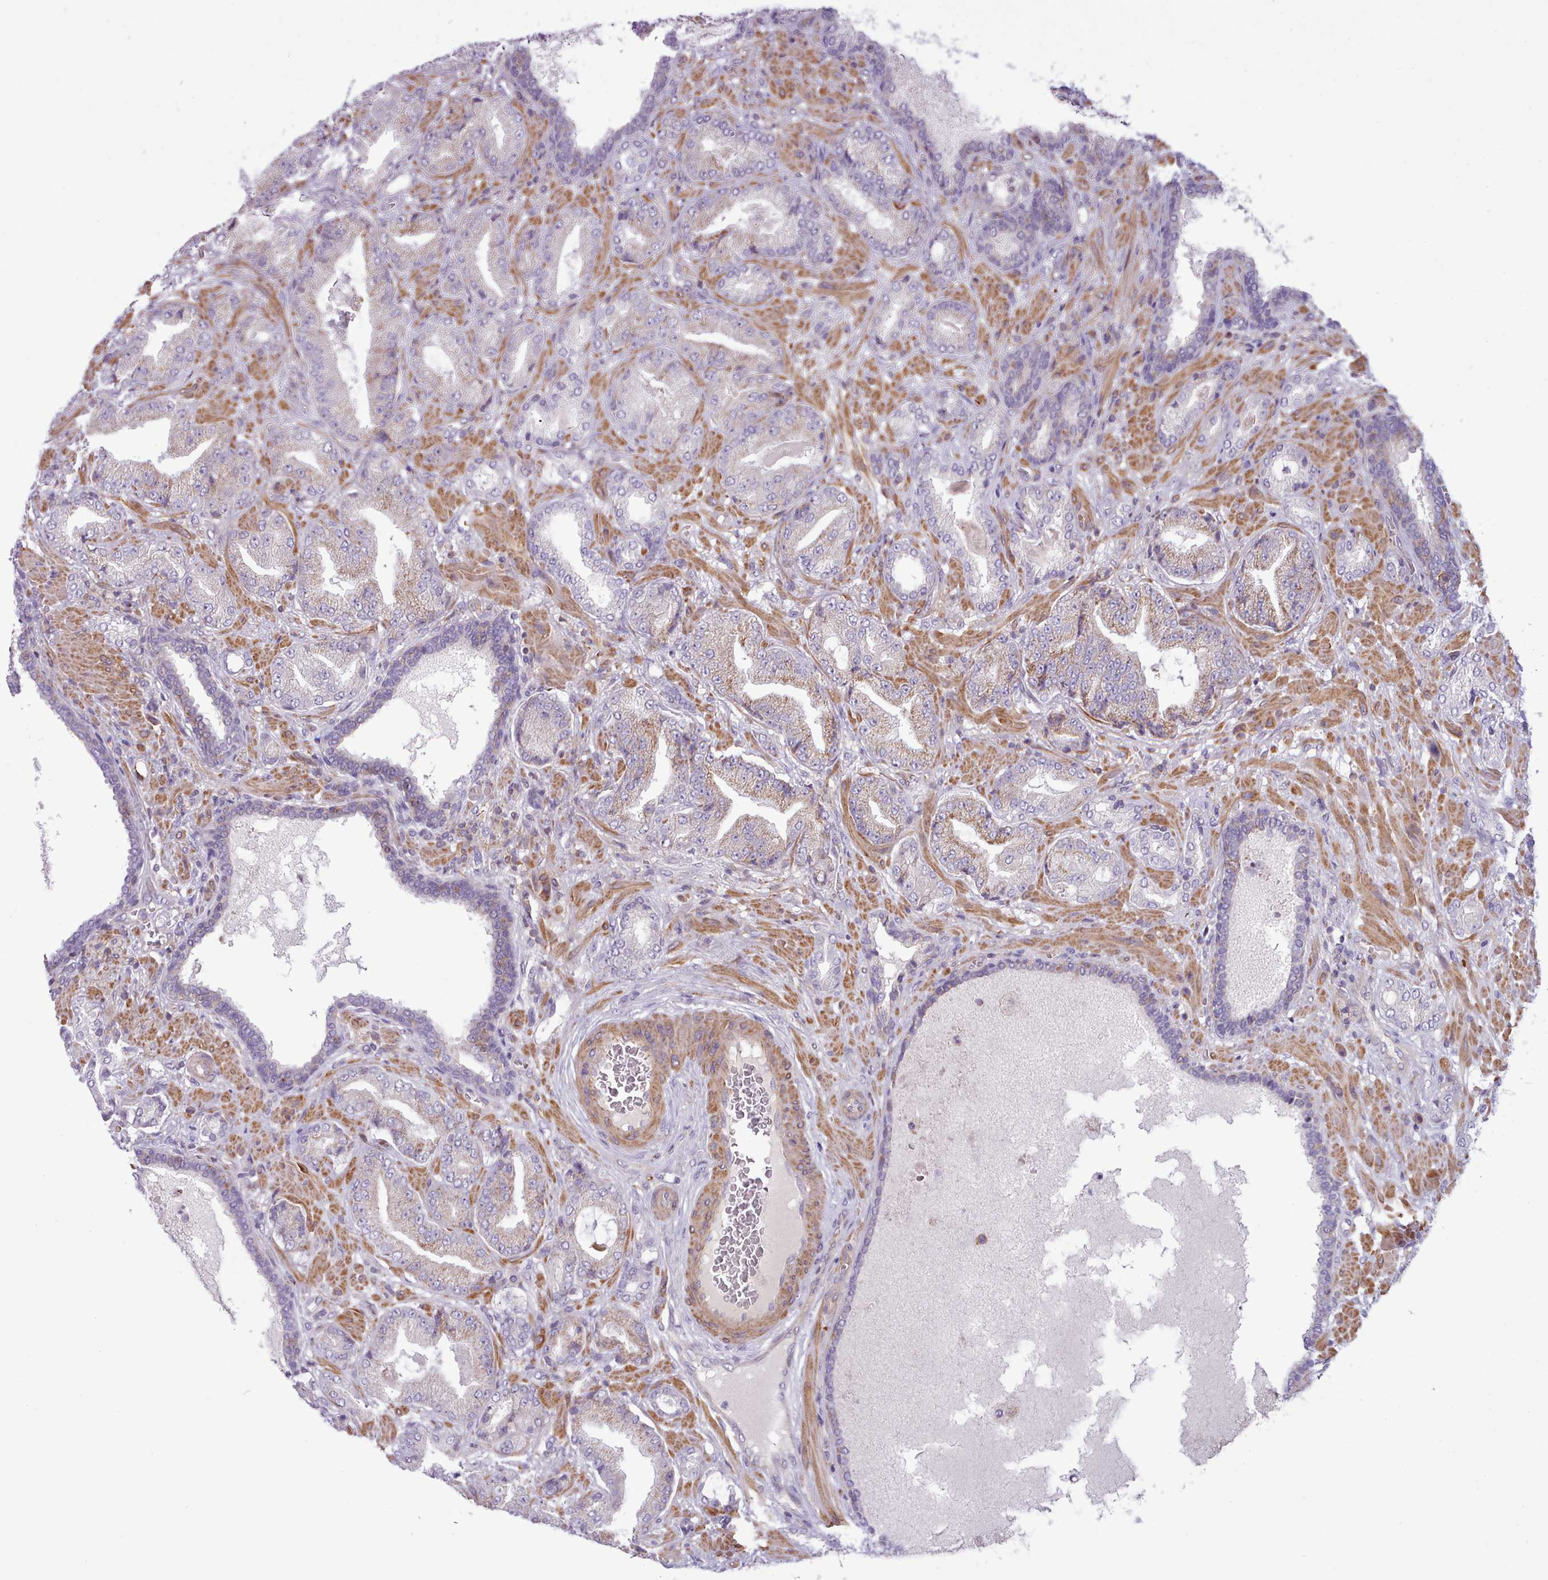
{"staining": {"intensity": "negative", "quantity": "none", "location": "none"}, "tissue": "prostate cancer", "cell_type": "Tumor cells", "image_type": "cancer", "snomed": [{"axis": "morphology", "description": "Adenocarcinoma, High grade"}, {"axis": "topography", "description": "Prostate"}], "caption": "IHC photomicrograph of high-grade adenocarcinoma (prostate) stained for a protein (brown), which exhibits no staining in tumor cells.", "gene": "TENT4B", "patient": {"sex": "male", "age": 68}}